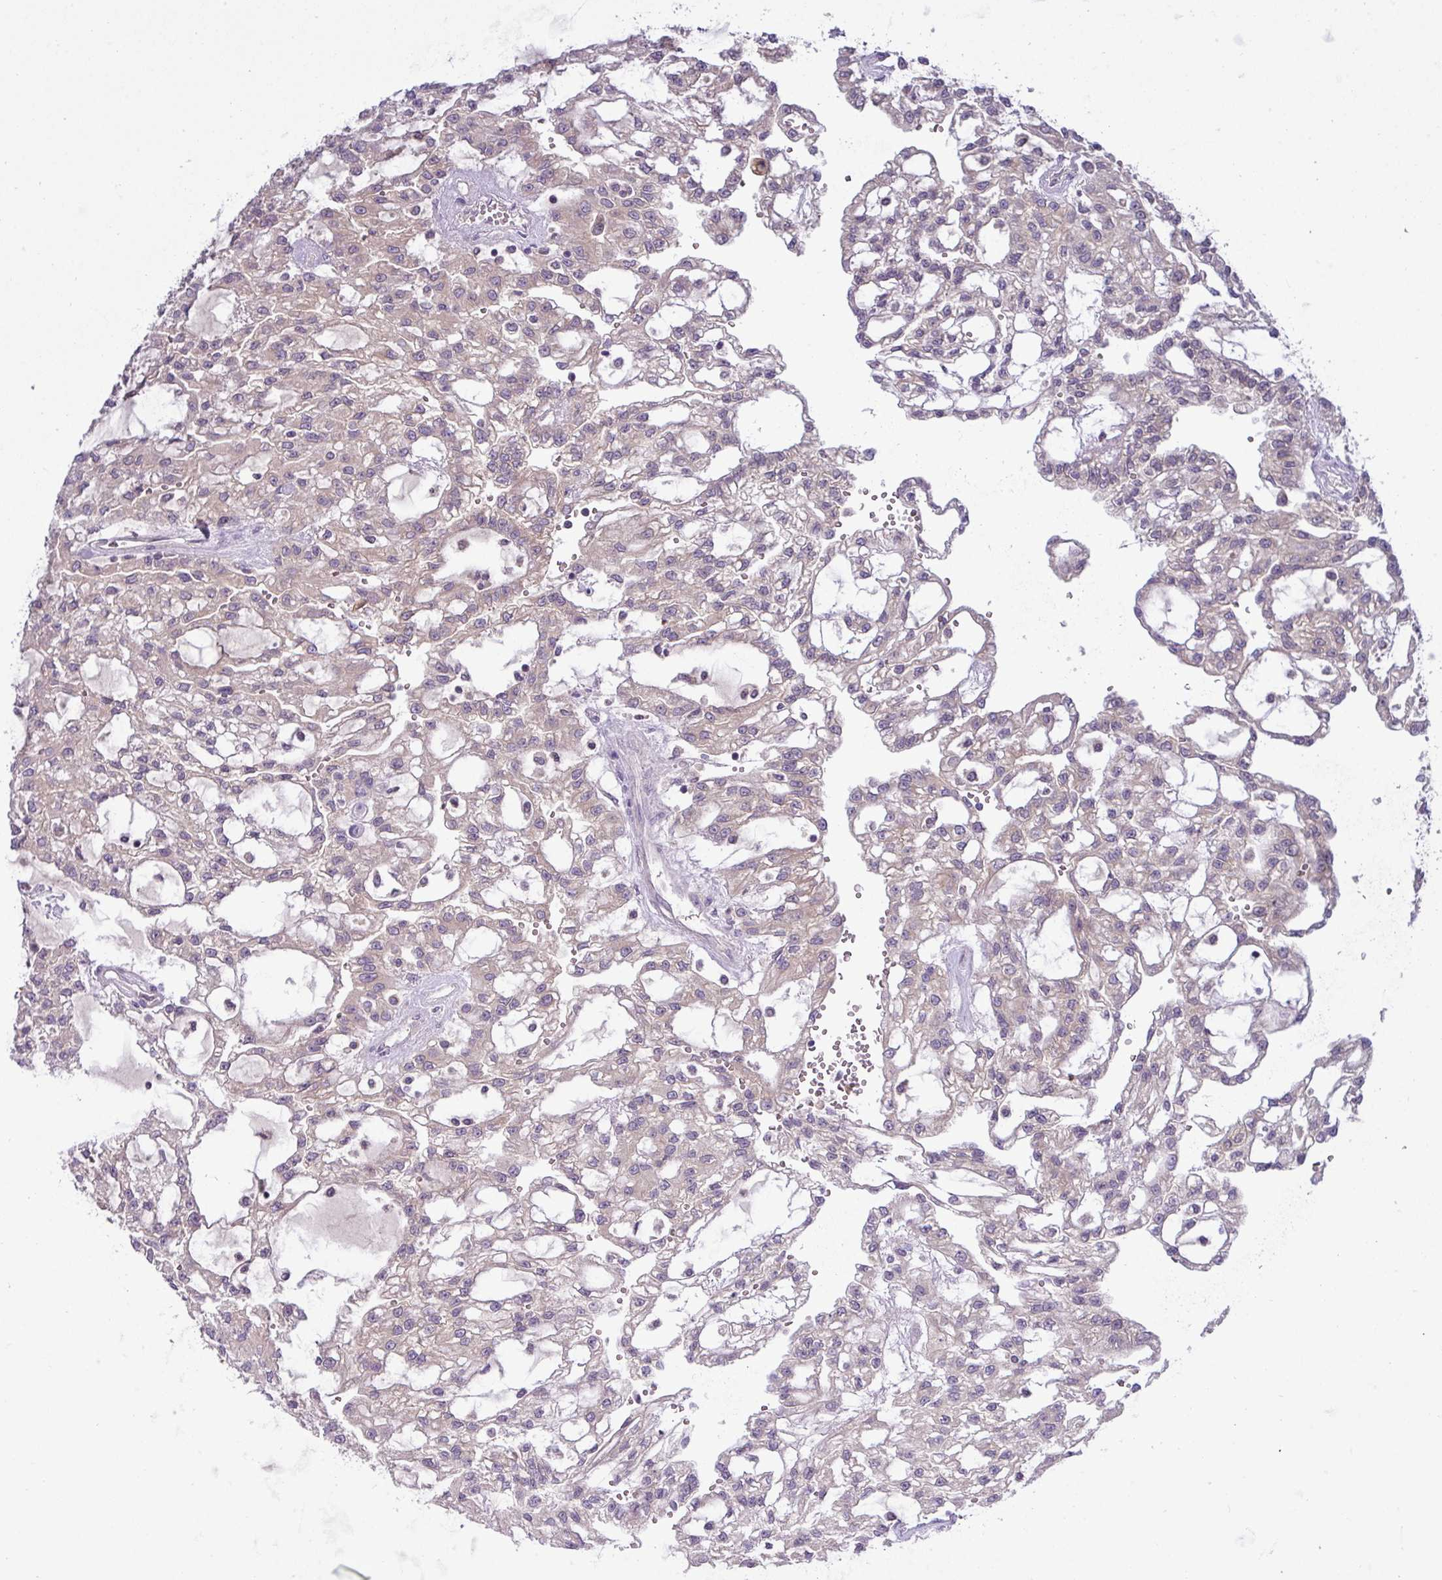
{"staining": {"intensity": "weak", "quantity": "25%-75%", "location": "cytoplasmic/membranous"}, "tissue": "renal cancer", "cell_type": "Tumor cells", "image_type": "cancer", "snomed": [{"axis": "morphology", "description": "Adenocarcinoma, NOS"}, {"axis": "topography", "description": "Kidney"}], "caption": "Adenocarcinoma (renal) tissue shows weak cytoplasmic/membranous positivity in approximately 25%-75% of tumor cells (IHC, brightfield microscopy, high magnification).", "gene": "TMEM62", "patient": {"sex": "male", "age": 63}}